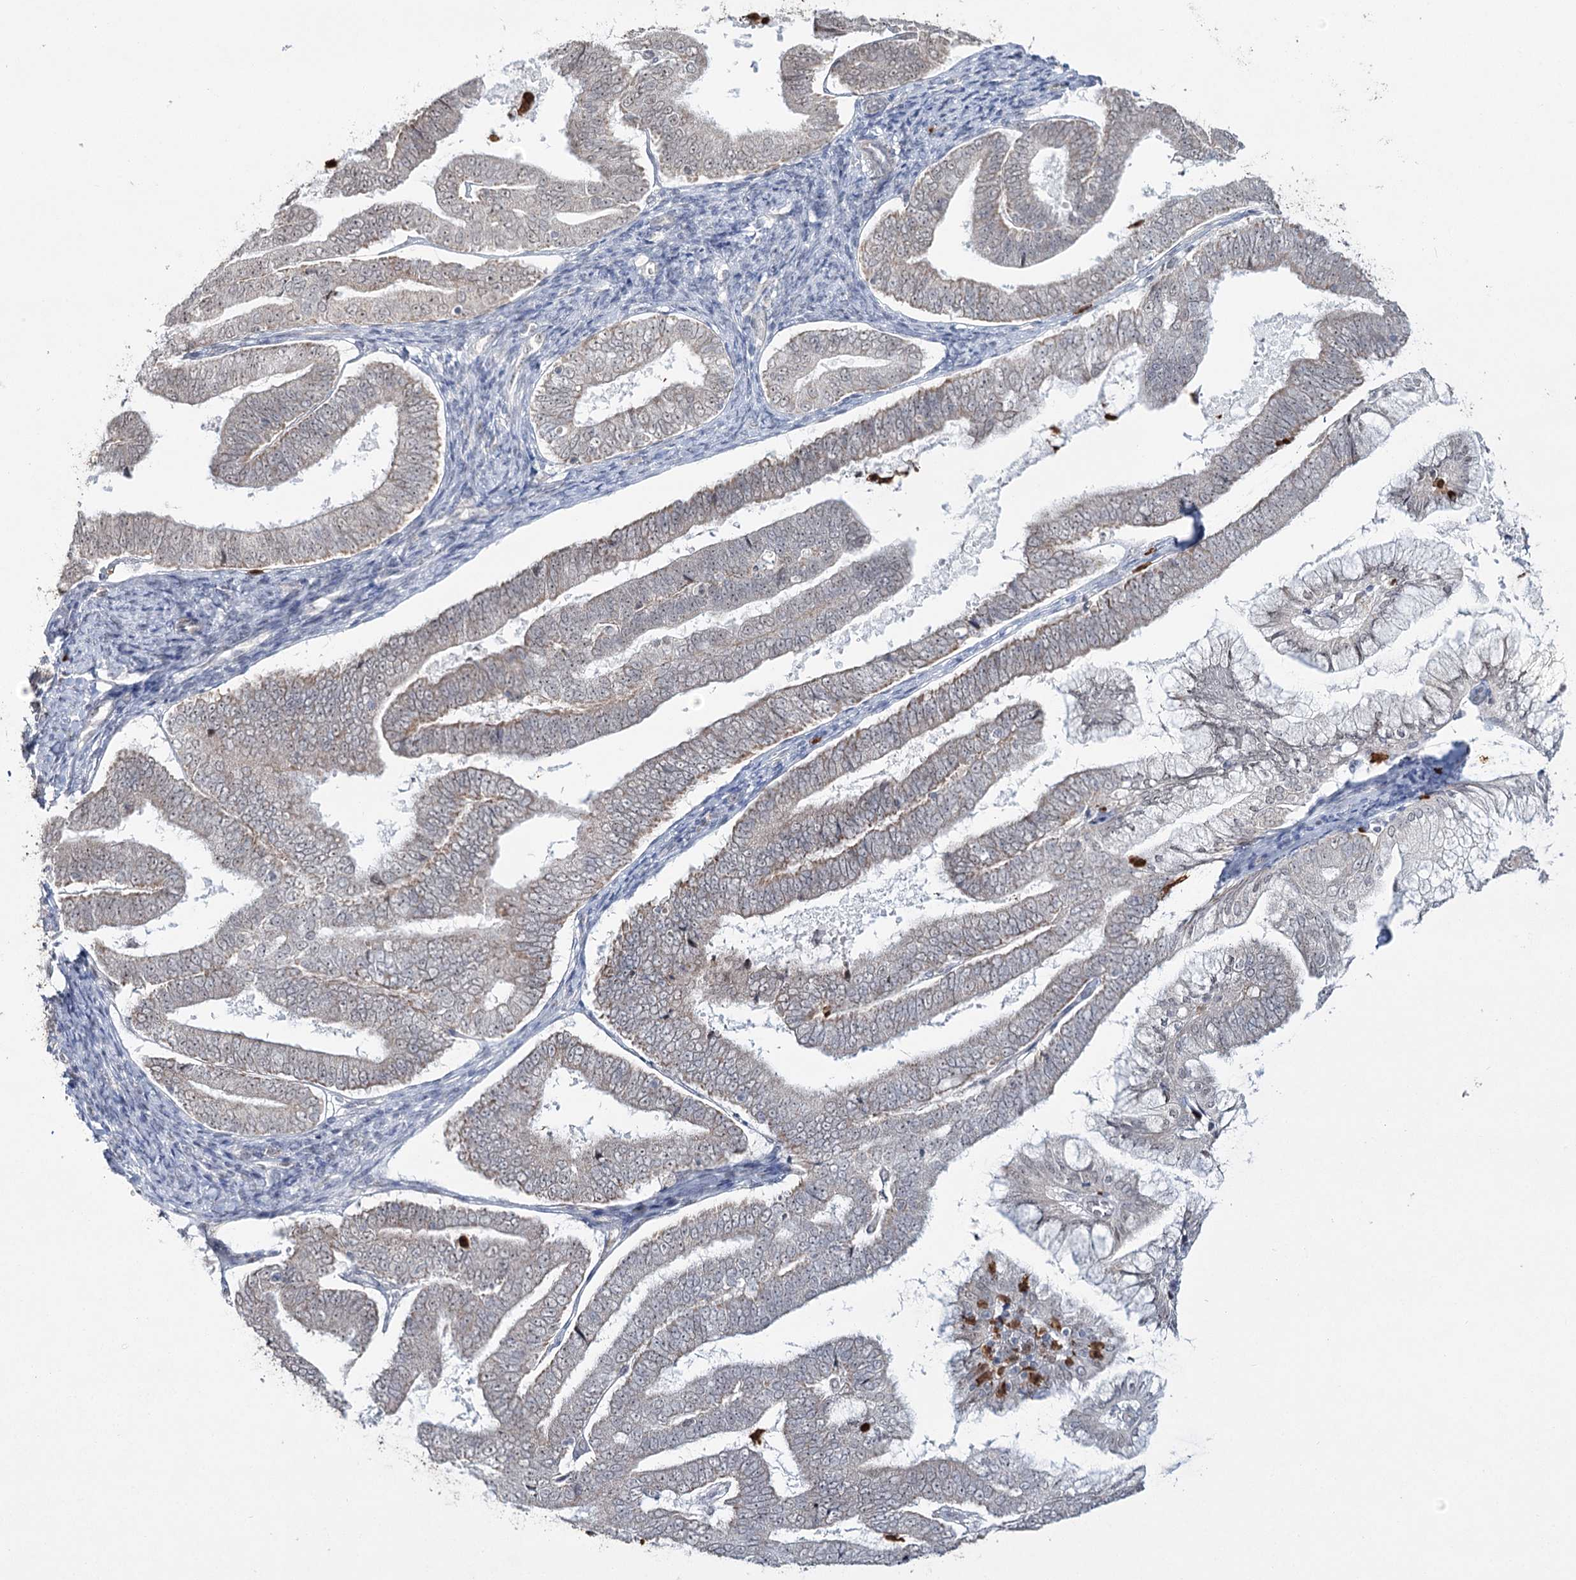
{"staining": {"intensity": "weak", "quantity": "<25%", "location": "cytoplasmic/membranous"}, "tissue": "endometrial cancer", "cell_type": "Tumor cells", "image_type": "cancer", "snomed": [{"axis": "morphology", "description": "Adenocarcinoma, NOS"}, {"axis": "topography", "description": "Endometrium"}], "caption": "High magnification brightfield microscopy of endometrial cancer (adenocarcinoma) stained with DAB (3,3'-diaminobenzidine) (brown) and counterstained with hematoxylin (blue): tumor cells show no significant staining.", "gene": "ATAD1", "patient": {"sex": "female", "age": 63}}